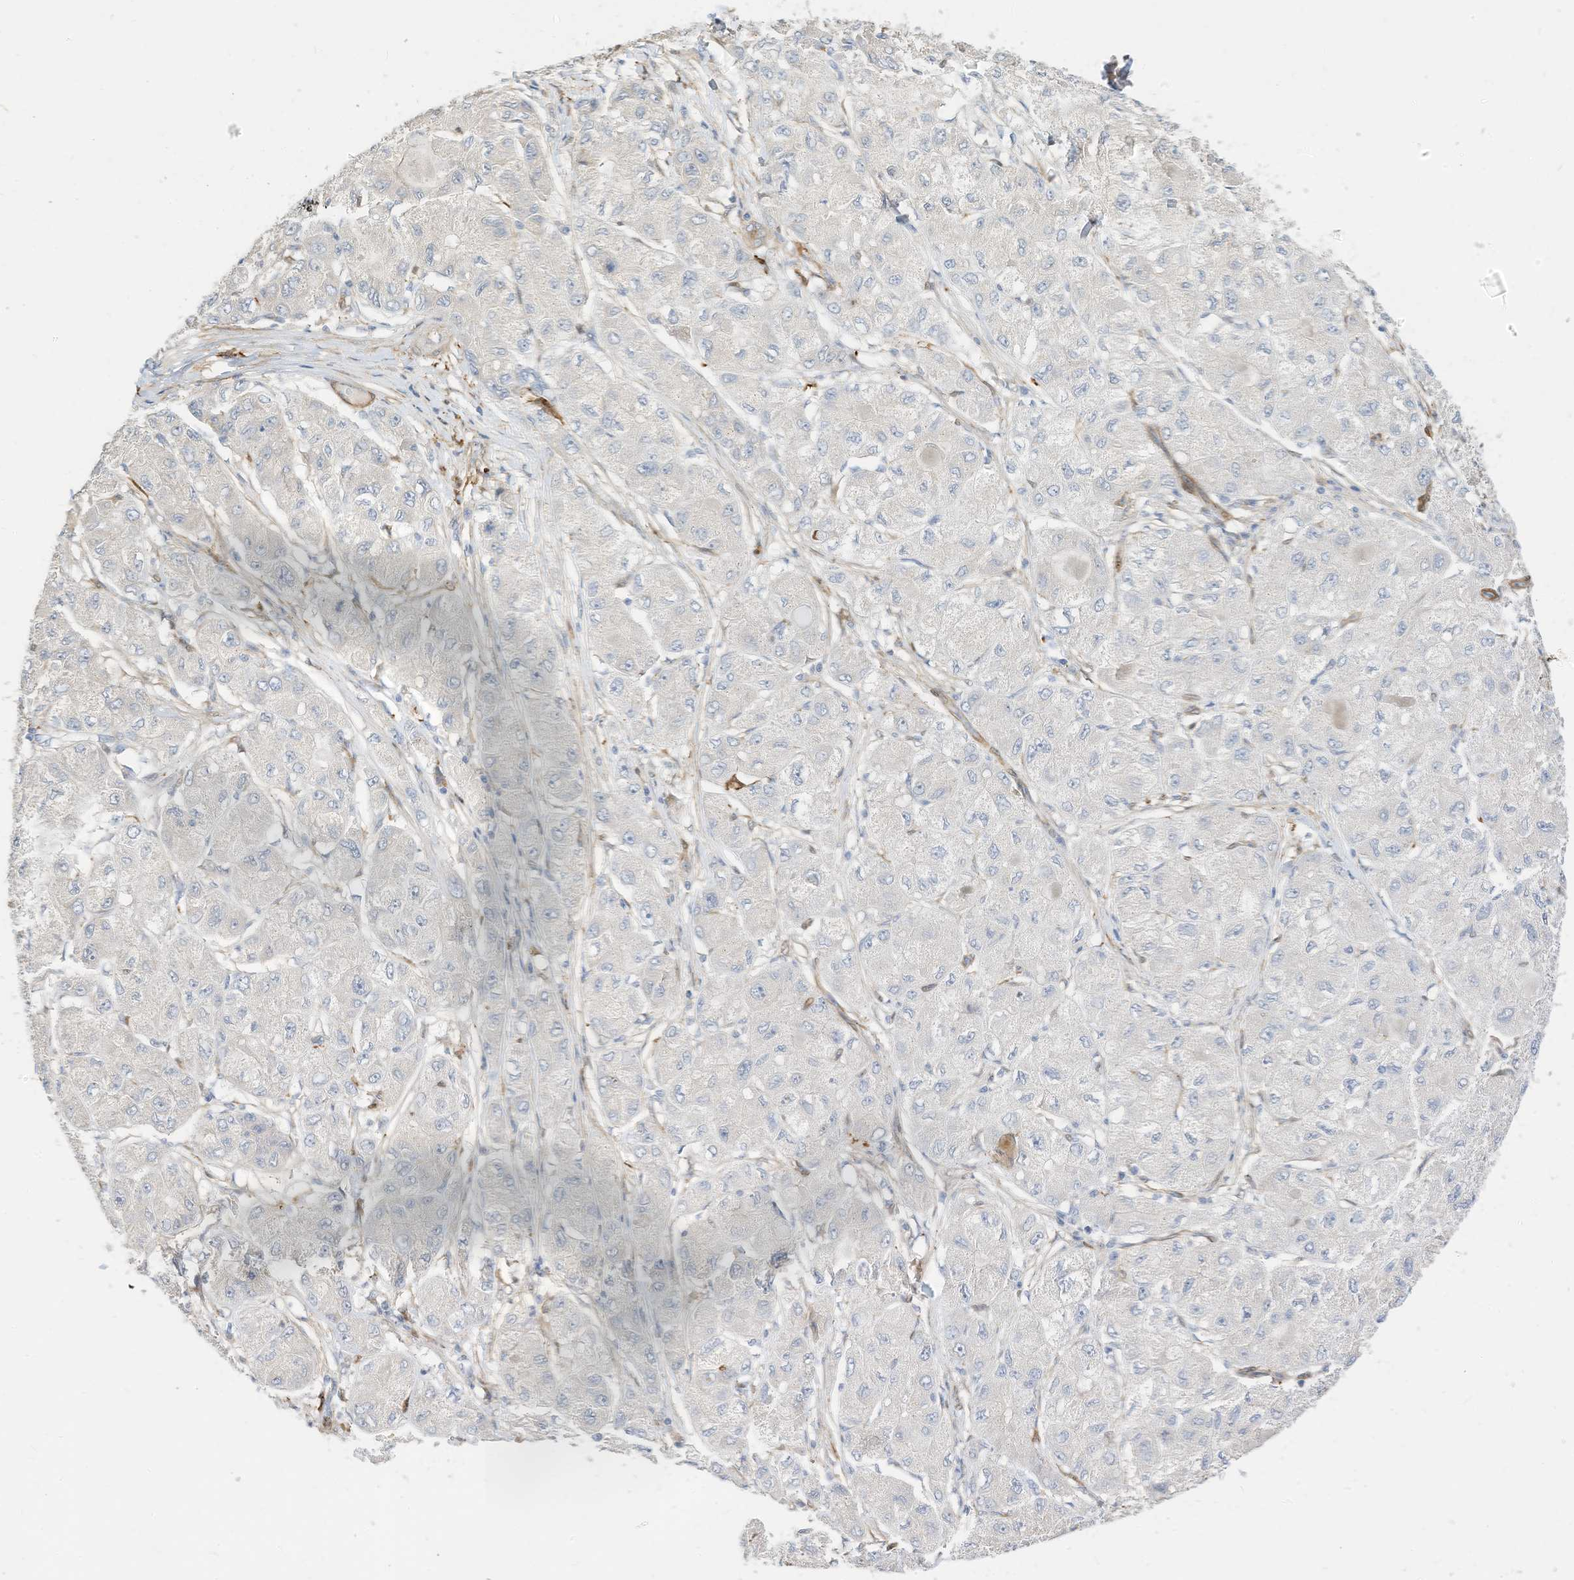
{"staining": {"intensity": "negative", "quantity": "none", "location": "none"}, "tissue": "liver cancer", "cell_type": "Tumor cells", "image_type": "cancer", "snomed": [{"axis": "morphology", "description": "Carcinoma, Hepatocellular, NOS"}, {"axis": "topography", "description": "Liver"}], "caption": "This is an IHC photomicrograph of hepatocellular carcinoma (liver). There is no expression in tumor cells.", "gene": "ATP13A1", "patient": {"sex": "male", "age": 80}}